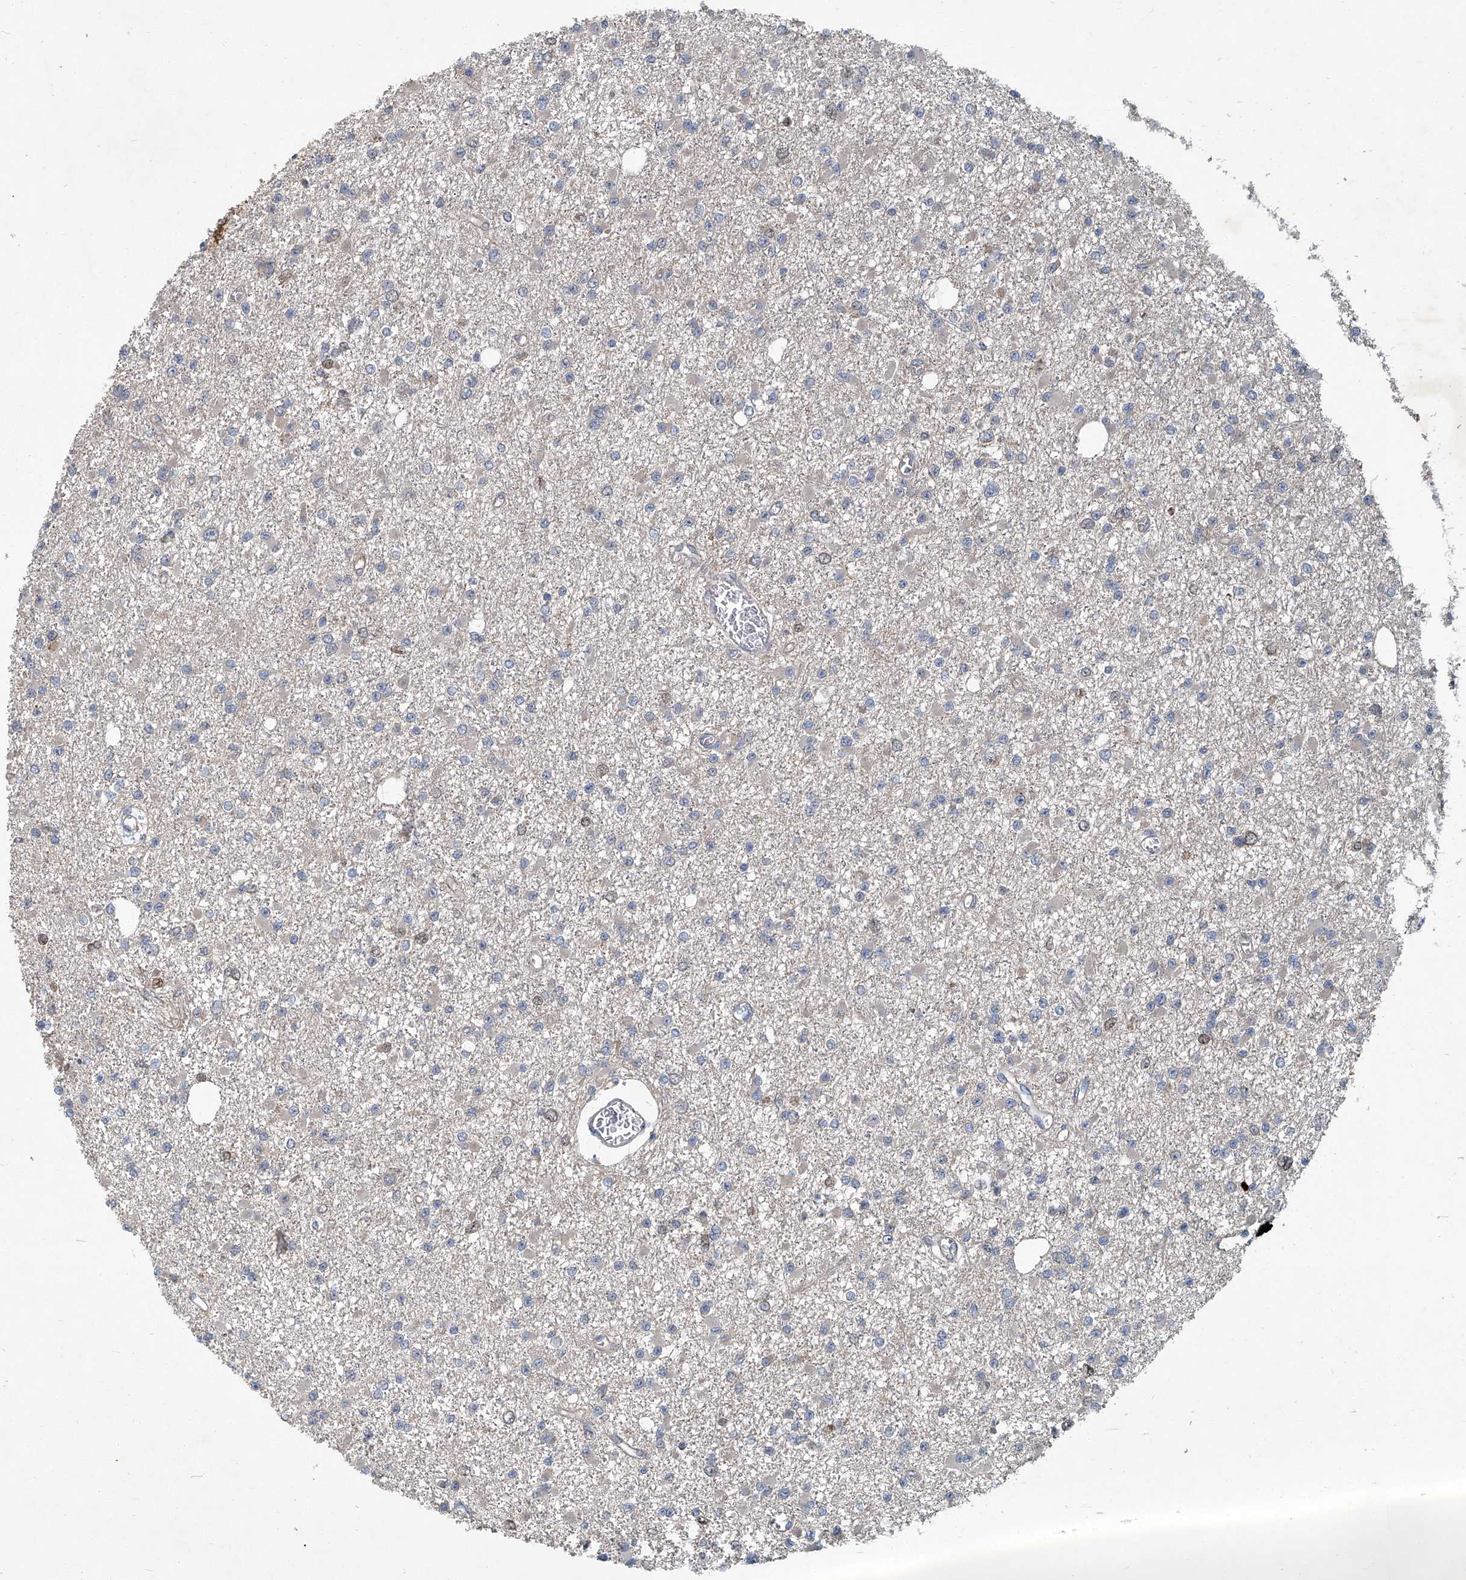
{"staining": {"intensity": "negative", "quantity": "none", "location": "none"}, "tissue": "glioma", "cell_type": "Tumor cells", "image_type": "cancer", "snomed": [{"axis": "morphology", "description": "Glioma, malignant, Low grade"}, {"axis": "topography", "description": "Brain"}], "caption": "Tumor cells are negative for protein expression in human glioma. (Stains: DAB (3,3'-diaminobenzidine) immunohistochemistry with hematoxylin counter stain, Microscopy: brightfield microscopy at high magnification).", "gene": "ANKRD34A", "patient": {"sex": "female", "age": 22}}